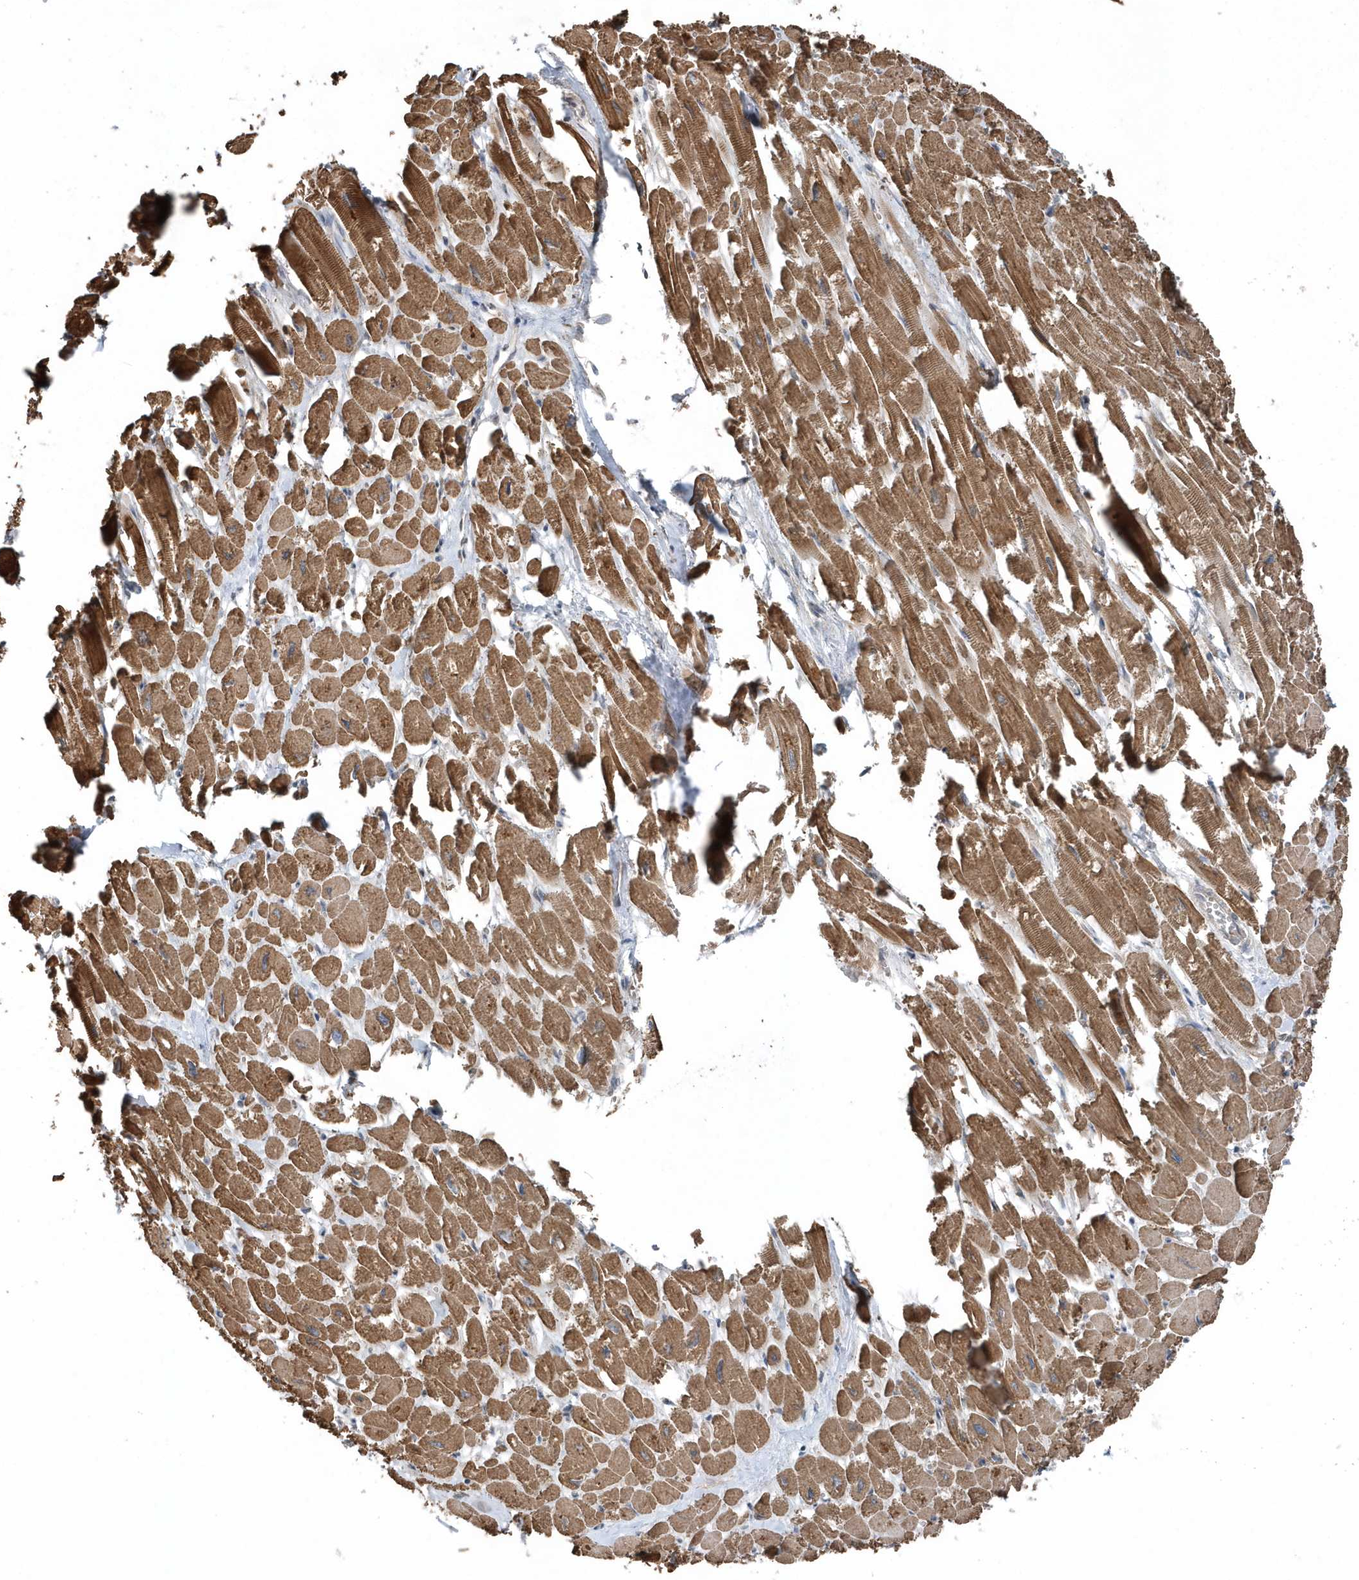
{"staining": {"intensity": "moderate", "quantity": ">75%", "location": "cytoplasmic/membranous"}, "tissue": "heart muscle", "cell_type": "Cardiomyocytes", "image_type": "normal", "snomed": [{"axis": "morphology", "description": "Normal tissue, NOS"}, {"axis": "topography", "description": "Heart"}], "caption": "Moderate cytoplasmic/membranous positivity for a protein is identified in approximately >75% of cardiomyocytes of benign heart muscle using immunohistochemistry.", "gene": "QTRT2", "patient": {"sex": "male", "age": 54}}